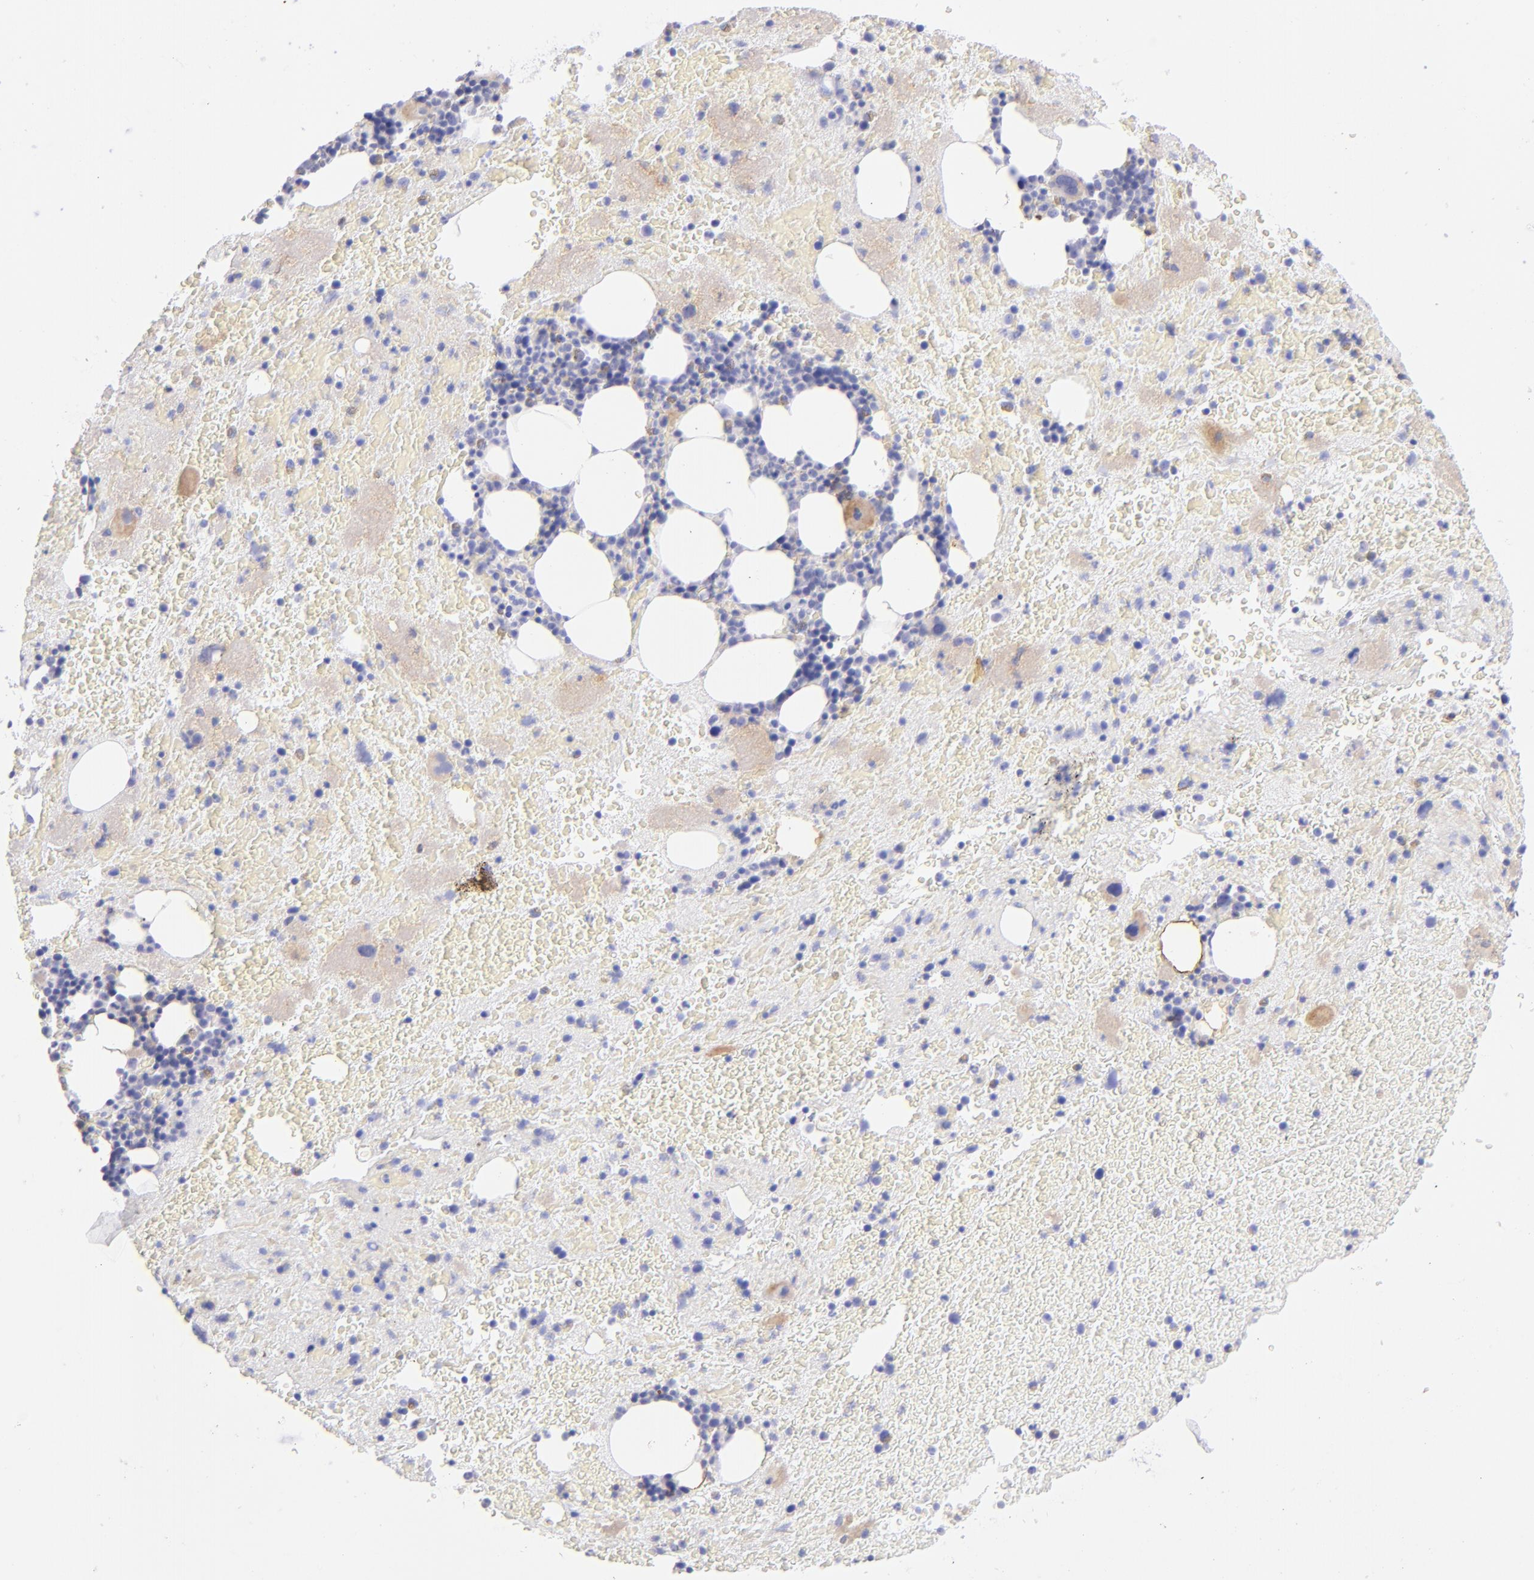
{"staining": {"intensity": "moderate", "quantity": "<25%", "location": "cytoplasmic/membranous"}, "tissue": "bone marrow", "cell_type": "Hematopoietic cells", "image_type": "normal", "snomed": [{"axis": "morphology", "description": "Normal tissue, NOS"}, {"axis": "topography", "description": "Bone marrow"}], "caption": "IHC histopathology image of benign human bone marrow stained for a protein (brown), which exhibits low levels of moderate cytoplasmic/membranous positivity in approximately <25% of hematopoietic cells.", "gene": "CD69", "patient": {"sex": "male", "age": 76}}